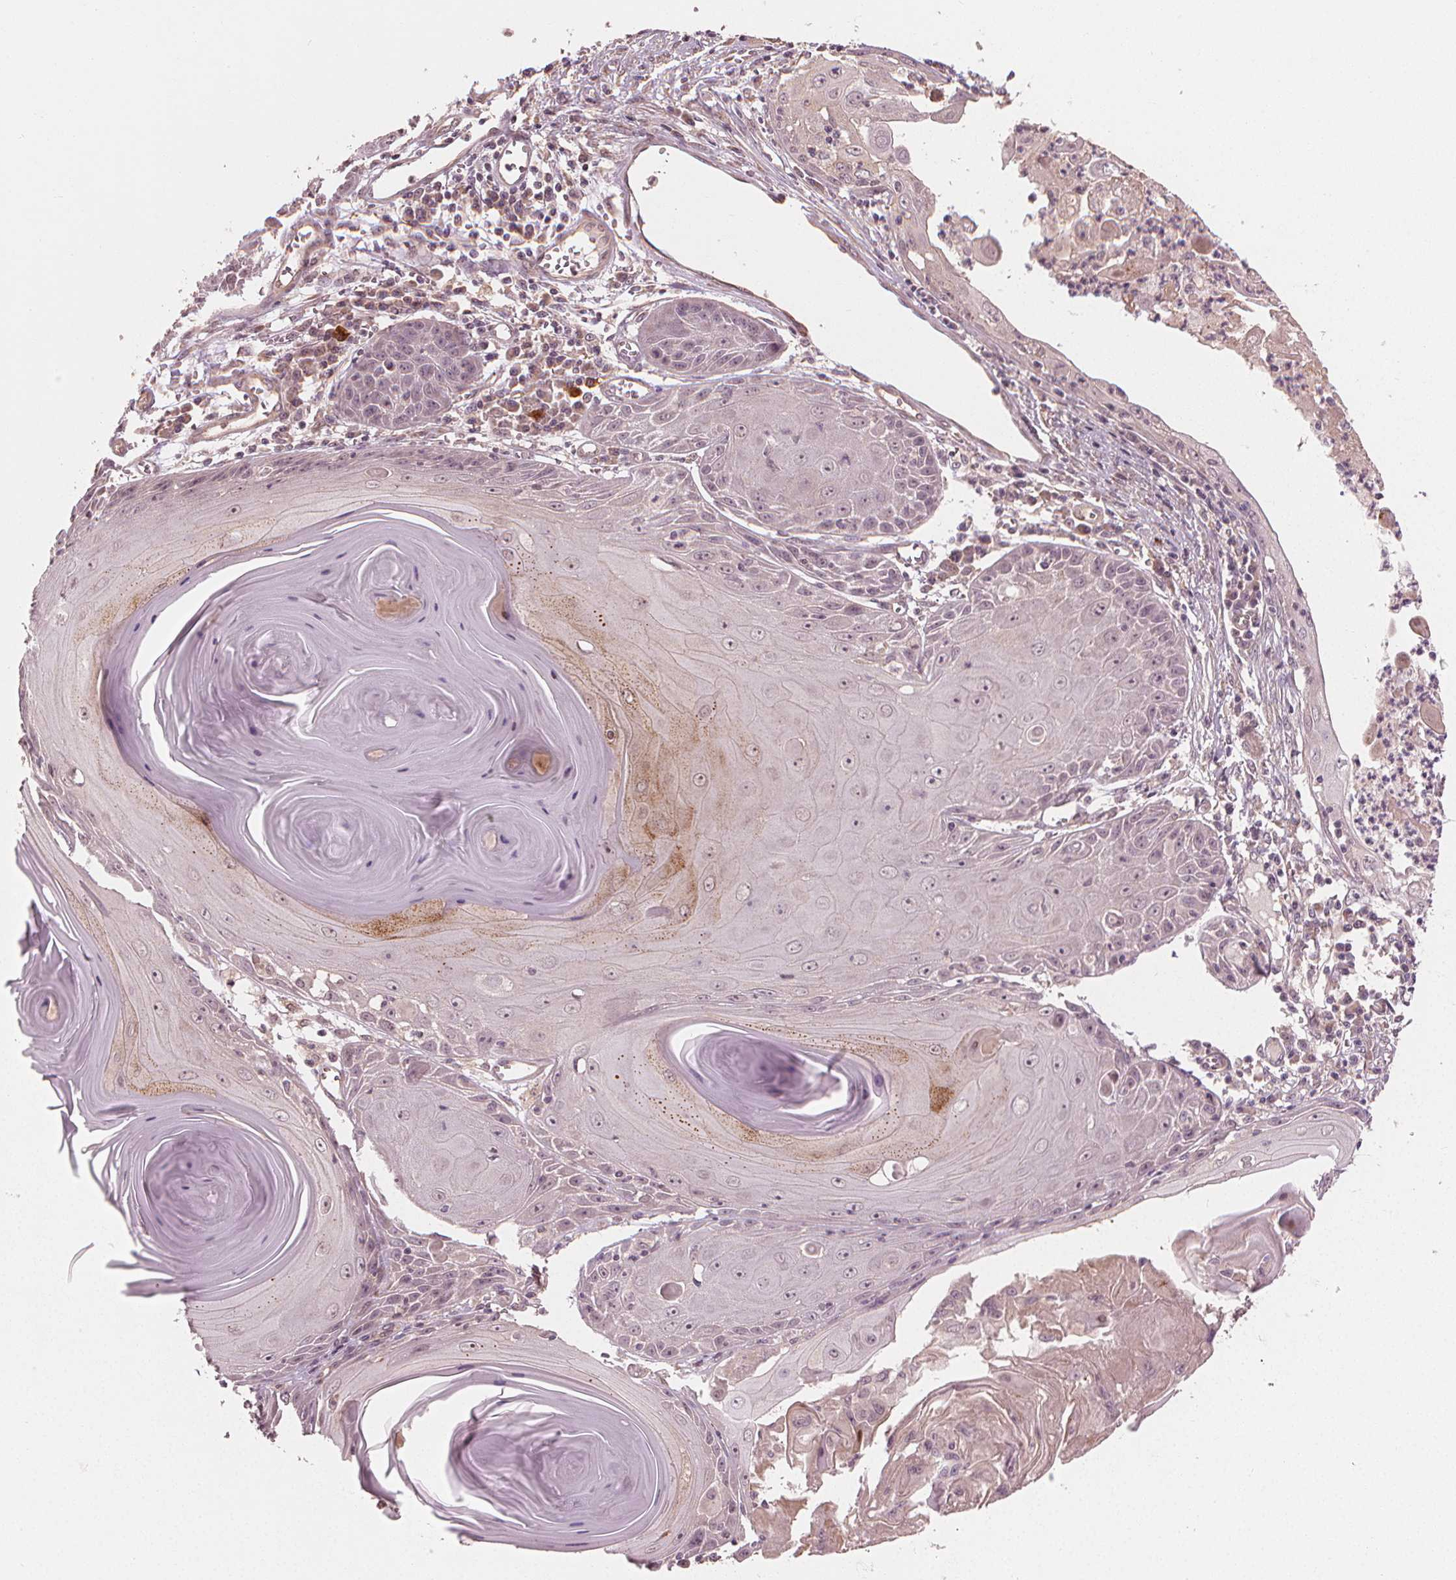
{"staining": {"intensity": "moderate", "quantity": "<25%", "location": "cytoplasmic/membranous"}, "tissue": "skin cancer", "cell_type": "Tumor cells", "image_type": "cancer", "snomed": [{"axis": "morphology", "description": "Squamous cell carcinoma, NOS"}, {"axis": "topography", "description": "Skin"}, {"axis": "topography", "description": "Vulva"}], "caption": "High-power microscopy captured an IHC image of skin cancer, revealing moderate cytoplasmic/membranous staining in approximately <25% of tumor cells.", "gene": "CLBA1", "patient": {"sex": "female", "age": 85}}